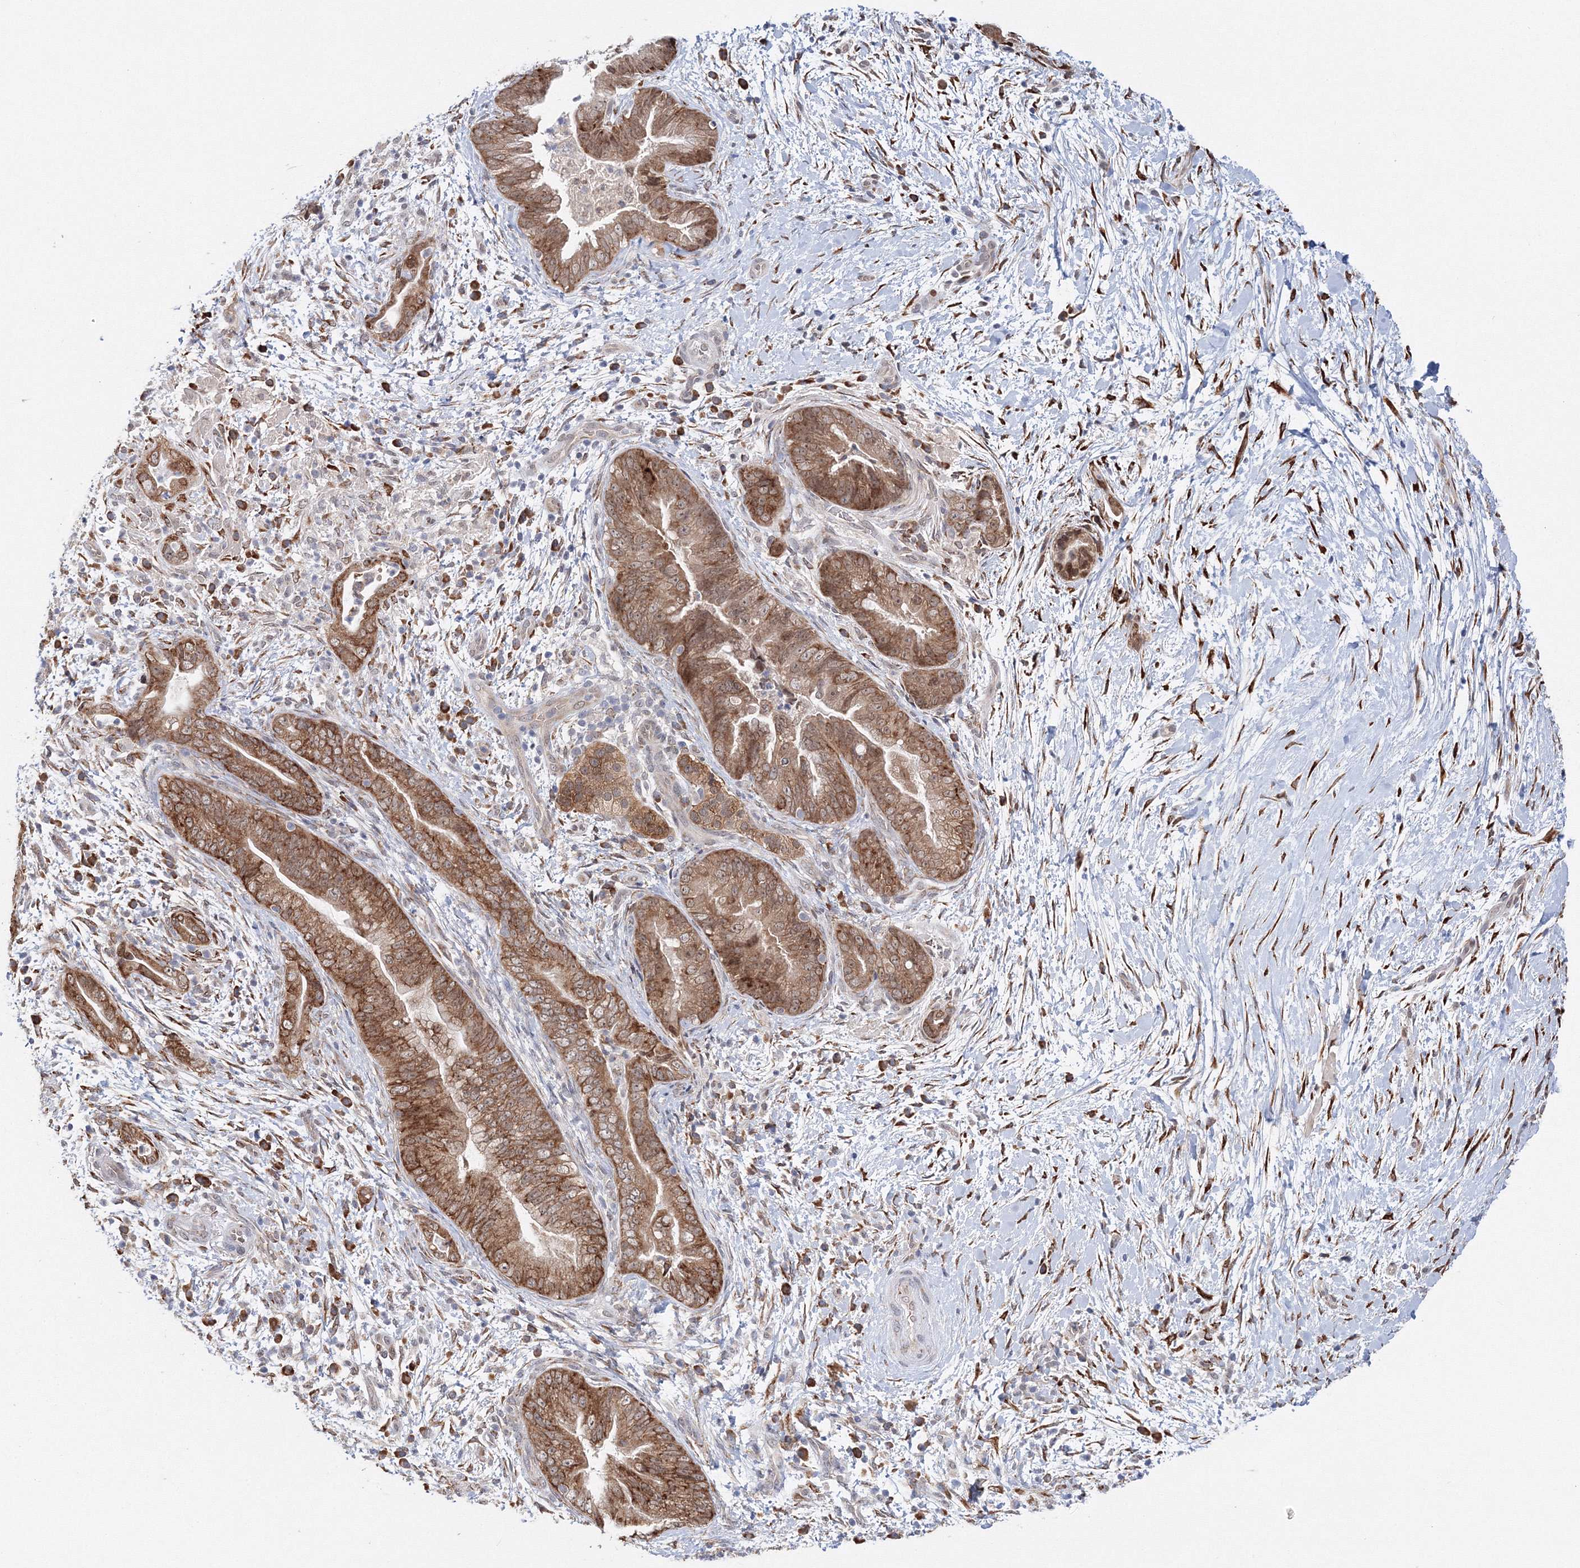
{"staining": {"intensity": "strong", "quantity": ">75%", "location": "cytoplasmic/membranous"}, "tissue": "pancreatic cancer", "cell_type": "Tumor cells", "image_type": "cancer", "snomed": [{"axis": "morphology", "description": "Adenocarcinoma, NOS"}, {"axis": "topography", "description": "Pancreas"}], "caption": "Brown immunohistochemical staining in pancreatic cancer (adenocarcinoma) displays strong cytoplasmic/membranous staining in about >75% of tumor cells.", "gene": "DIS3L2", "patient": {"sex": "male", "age": 75}}